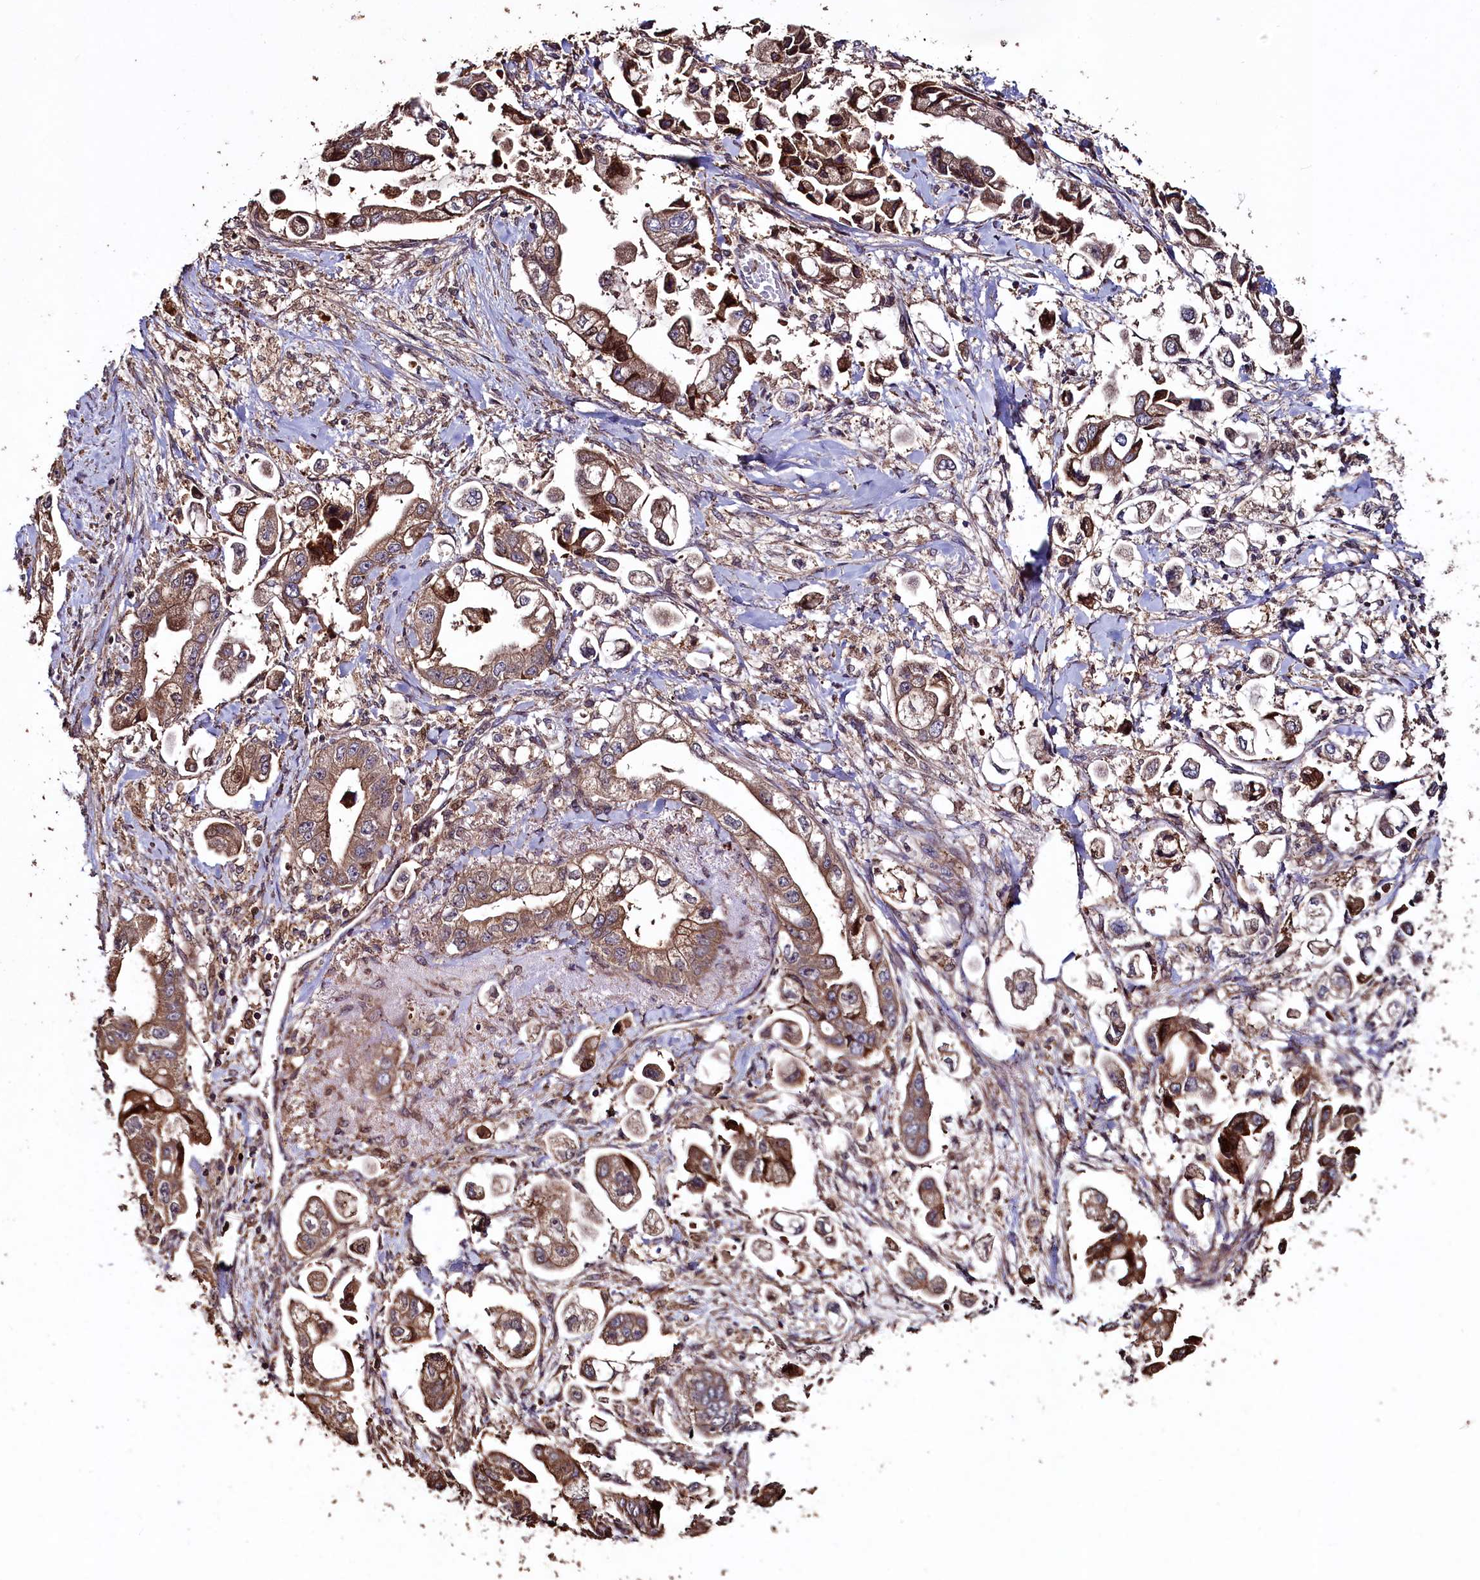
{"staining": {"intensity": "moderate", "quantity": ">75%", "location": "cytoplasmic/membranous"}, "tissue": "stomach cancer", "cell_type": "Tumor cells", "image_type": "cancer", "snomed": [{"axis": "morphology", "description": "Adenocarcinoma, NOS"}, {"axis": "topography", "description": "Stomach"}], "caption": "A brown stain highlights moderate cytoplasmic/membranous staining of a protein in human stomach cancer tumor cells. The staining was performed using DAB to visualize the protein expression in brown, while the nuclei were stained in blue with hematoxylin (Magnification: 20x).", "gene": "TMEM98", "patient": {"sex": "male", "age": 62}}